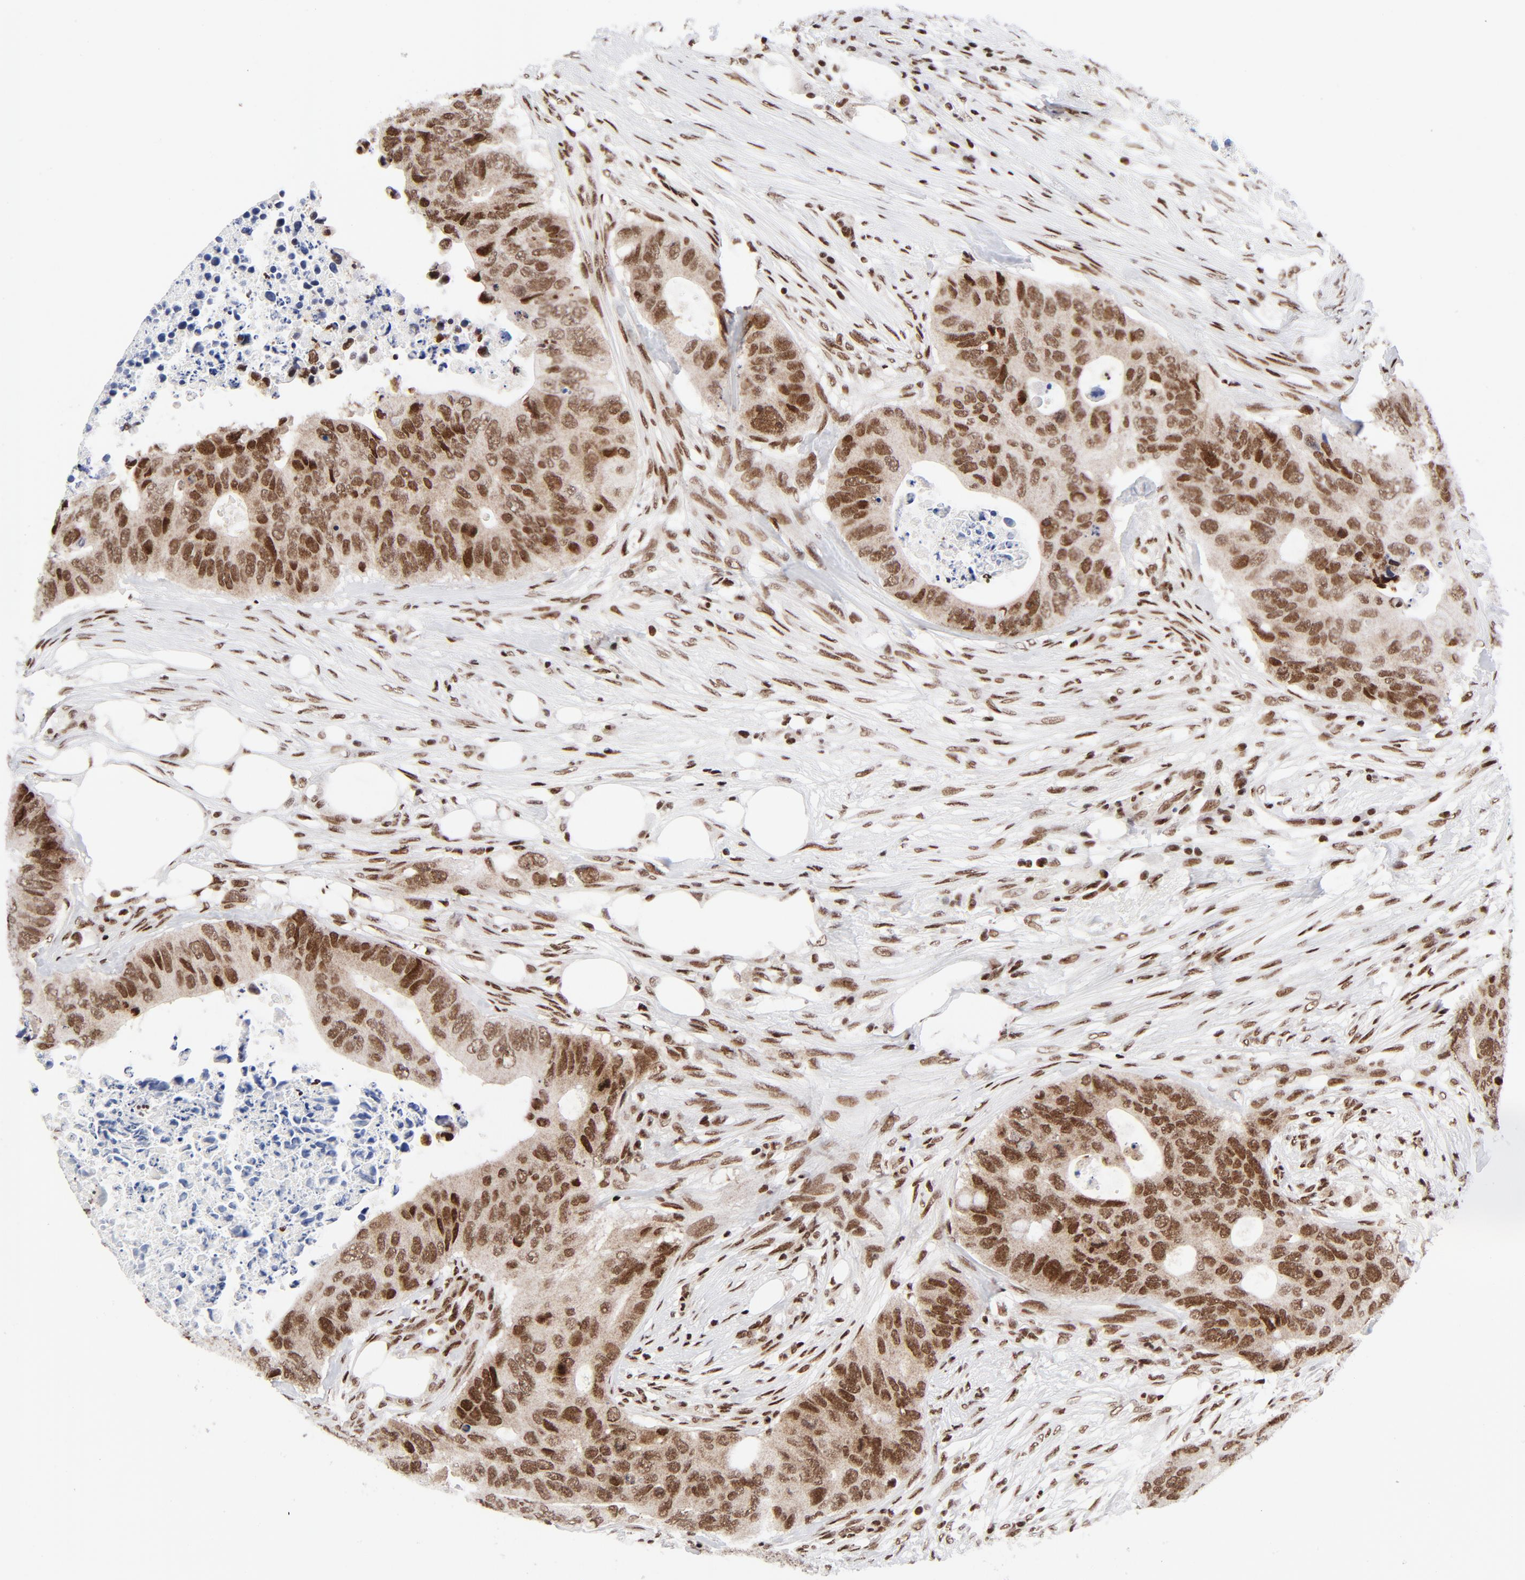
{"staining": {"intensity": "moderate", "quantity": ">75%", "location": "nuclear"}, "tissue": "colorectal cancer", "cell_type": "Tumor cells", "image_type": "cancer", "snomed": [{"axis": "morphology", "description": "Adenocarcinoma, NOS"}, {"axis": "topography", "description": "Colon"}], "caption": "Human colorectal cancer stained with a brown dye shows moderate nuclear positive staining in approximately >75% of tumor cells.", "gene": "NFYB", "patient": {"sex": "male", "age": 71}}